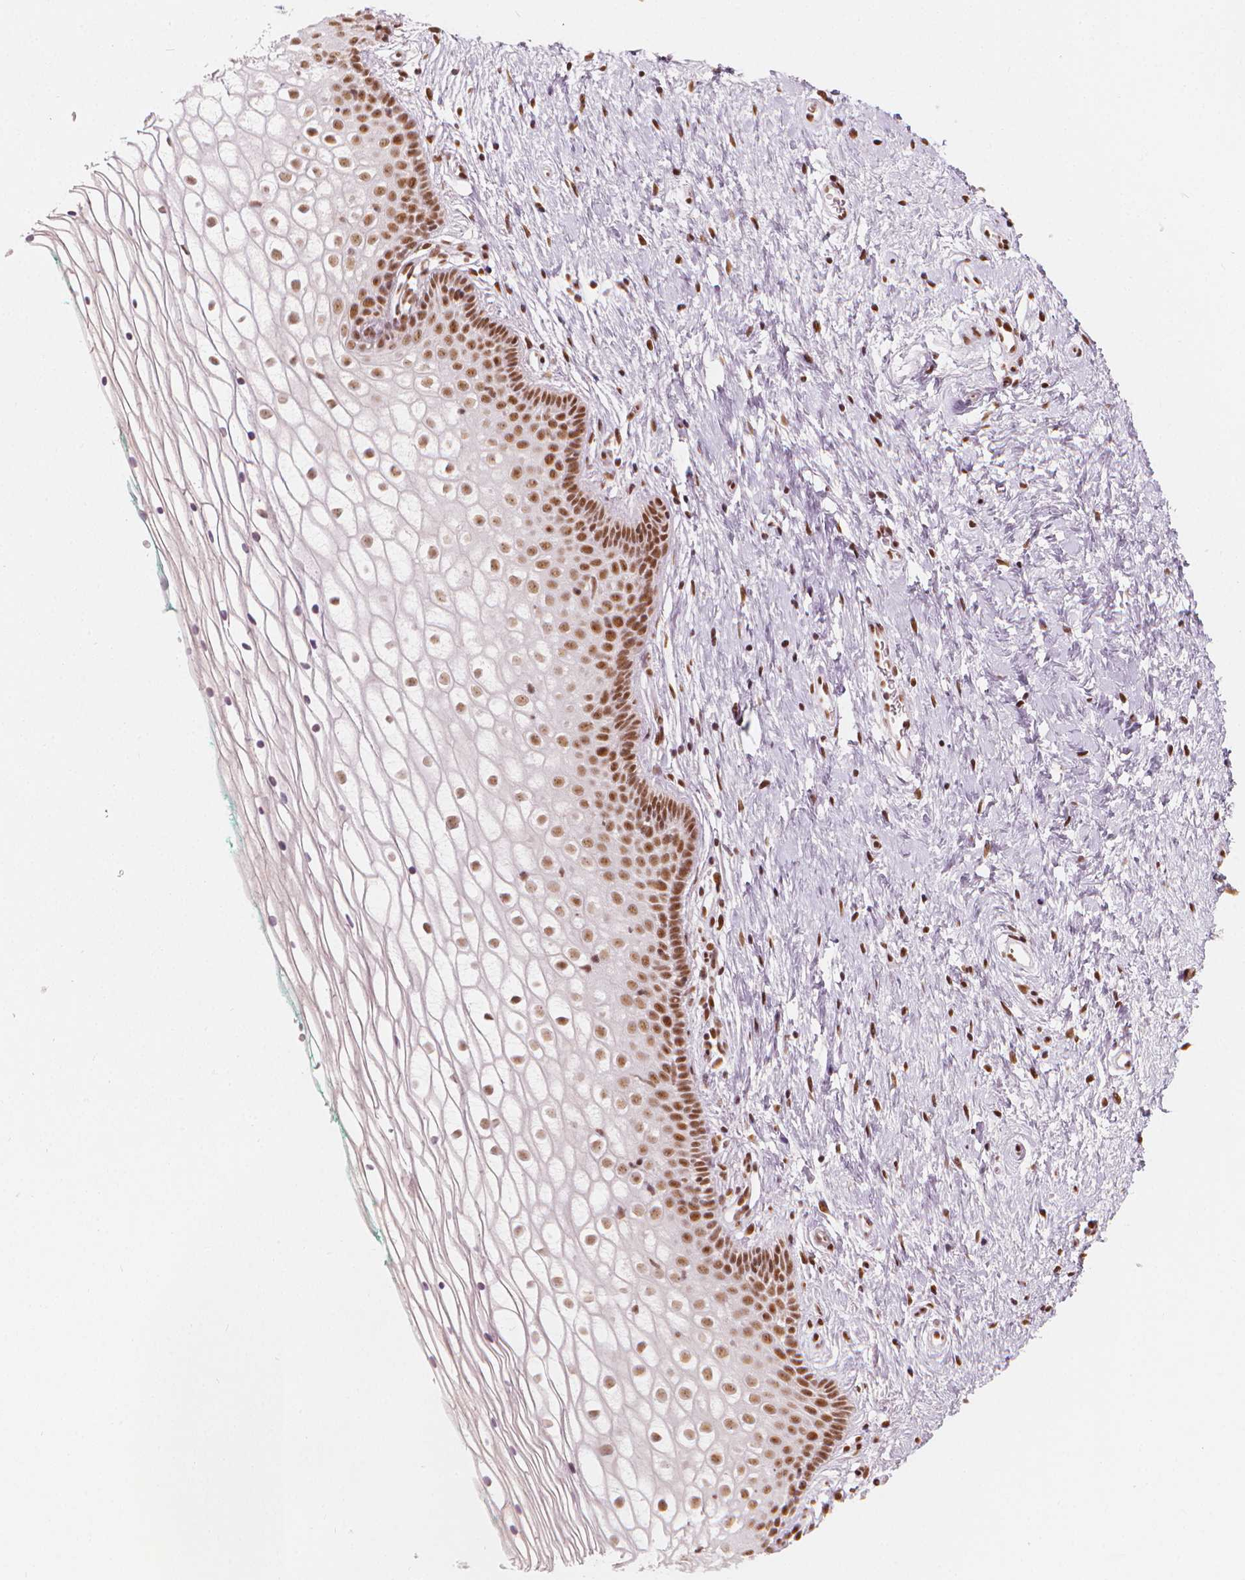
{"staining": {"intensity": "moderate", "quantity": ">75%", "location": "nuclear"}, "tissue": "vagina", "cell_type": "Squamous epithelial cells", "image_type": "normal", "snomed": [{"axis": "morphology", "description": "Normal tissue, NOS"}, {"axis": "topography", "description": "Vagina"}], "caption": "Immunohistochemical staining of normal human vagina reveals moderate nuclear protein positivity in approximately >75% of squamous epithelial cells. (DAB (3,3'-diaminobenzidine) IHC, brown staining for protein, blue staining for nuclei).", "gene": "ELF2", "patient": {"sex": "female", "age": 36}}